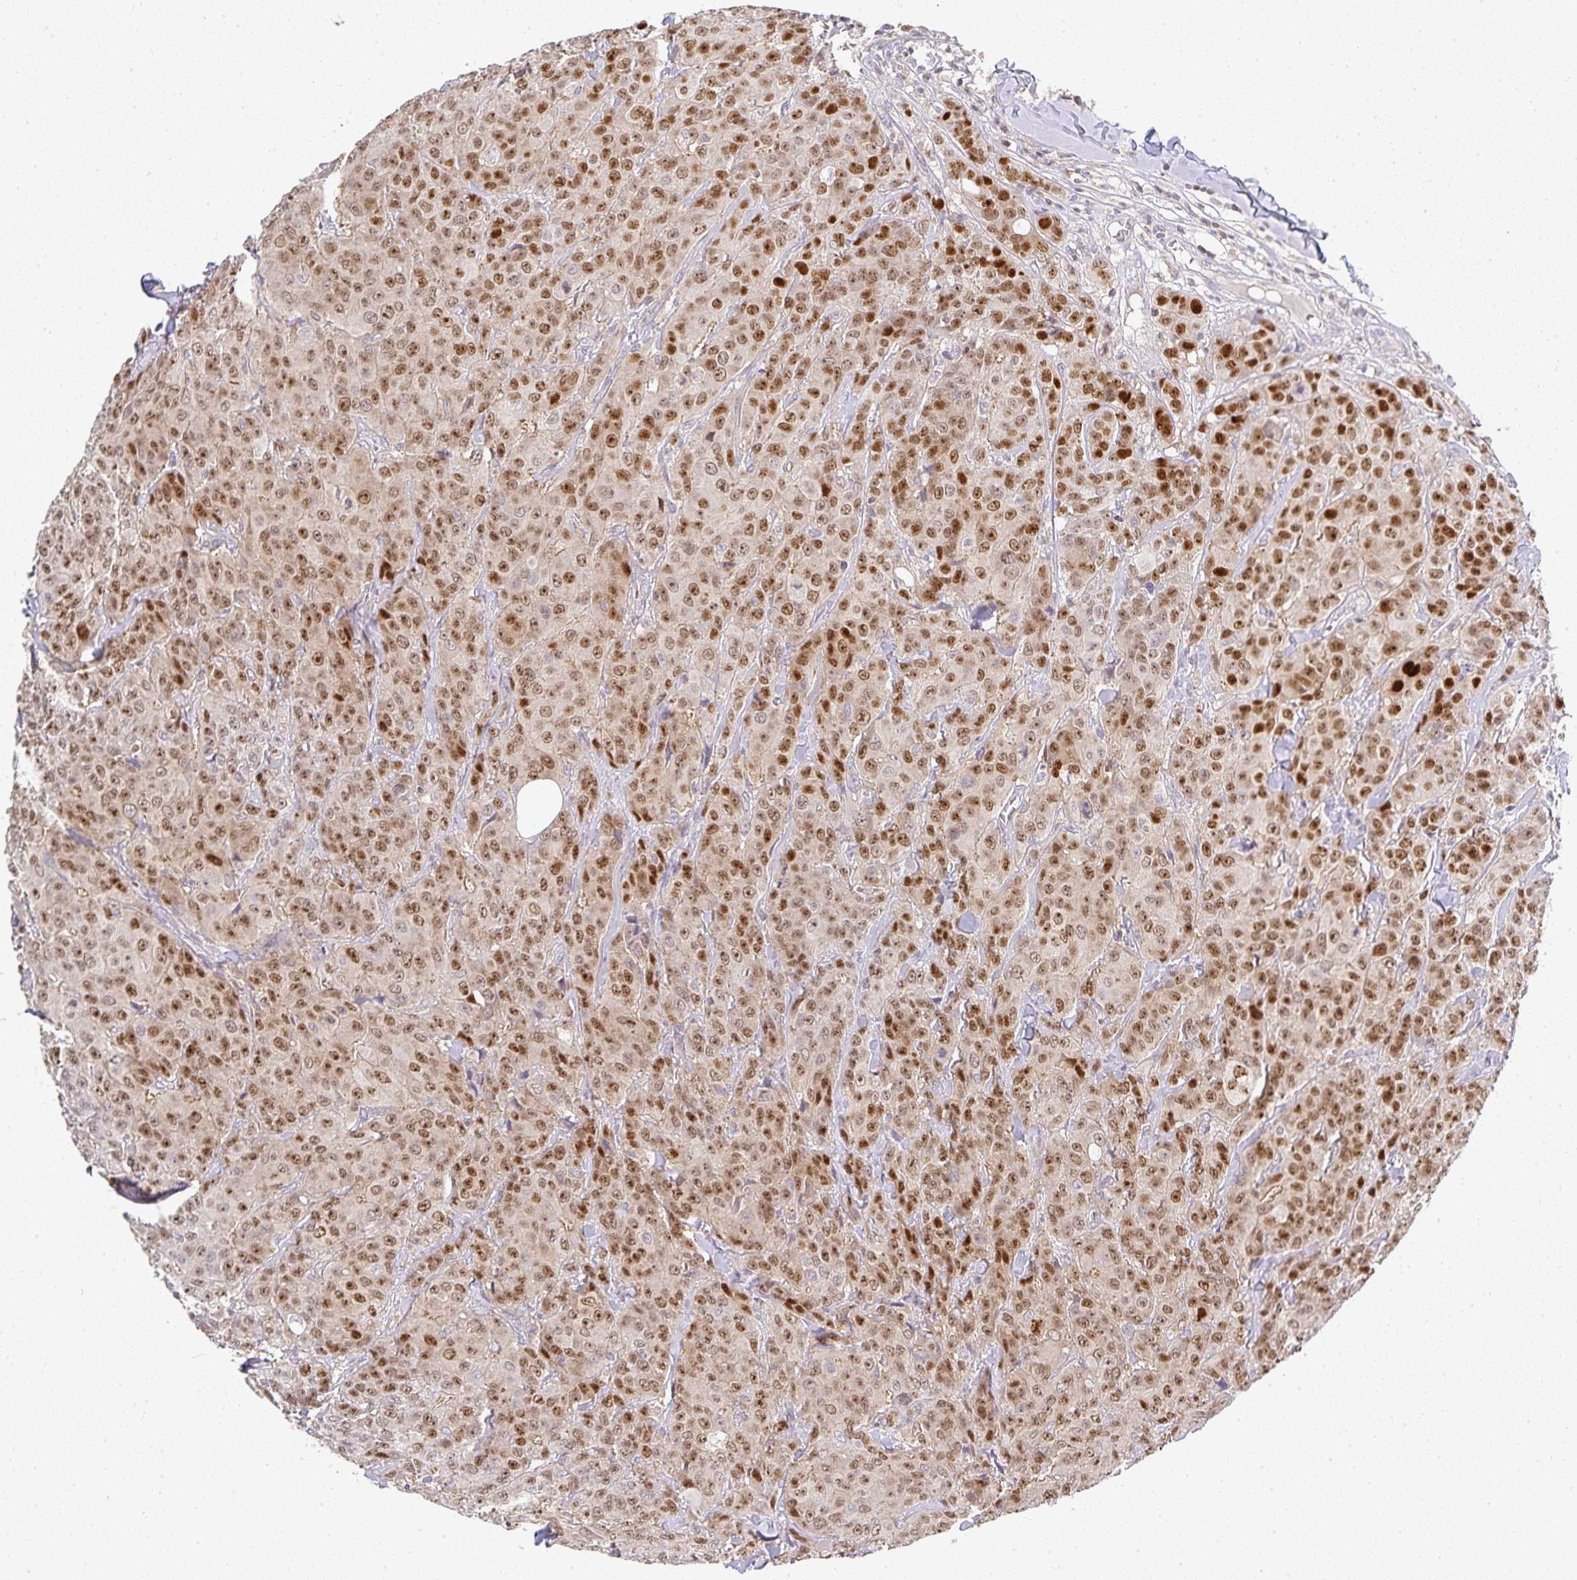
{"staining": {"intensity": "moderate", "quantity": ">75%", "location": "nuclear"}, "tissue": "breast cancer", "cell_type": "Tumor cells", "image_type": "cancer", "snomed": [{"axis": "morphology", "description": "Normal tissue, NOS"}, {"axis": "morphology", "description": "Duct carcinoma"}, {"axis": "topography", "description": "Breast"}], "caption": "Protein expression analysis of breast cancer exhibits moderate nuclear expression in about >75% of tumor cells.", "gene": "GATA3", "patient": {"sex": "female", "age": 43}}